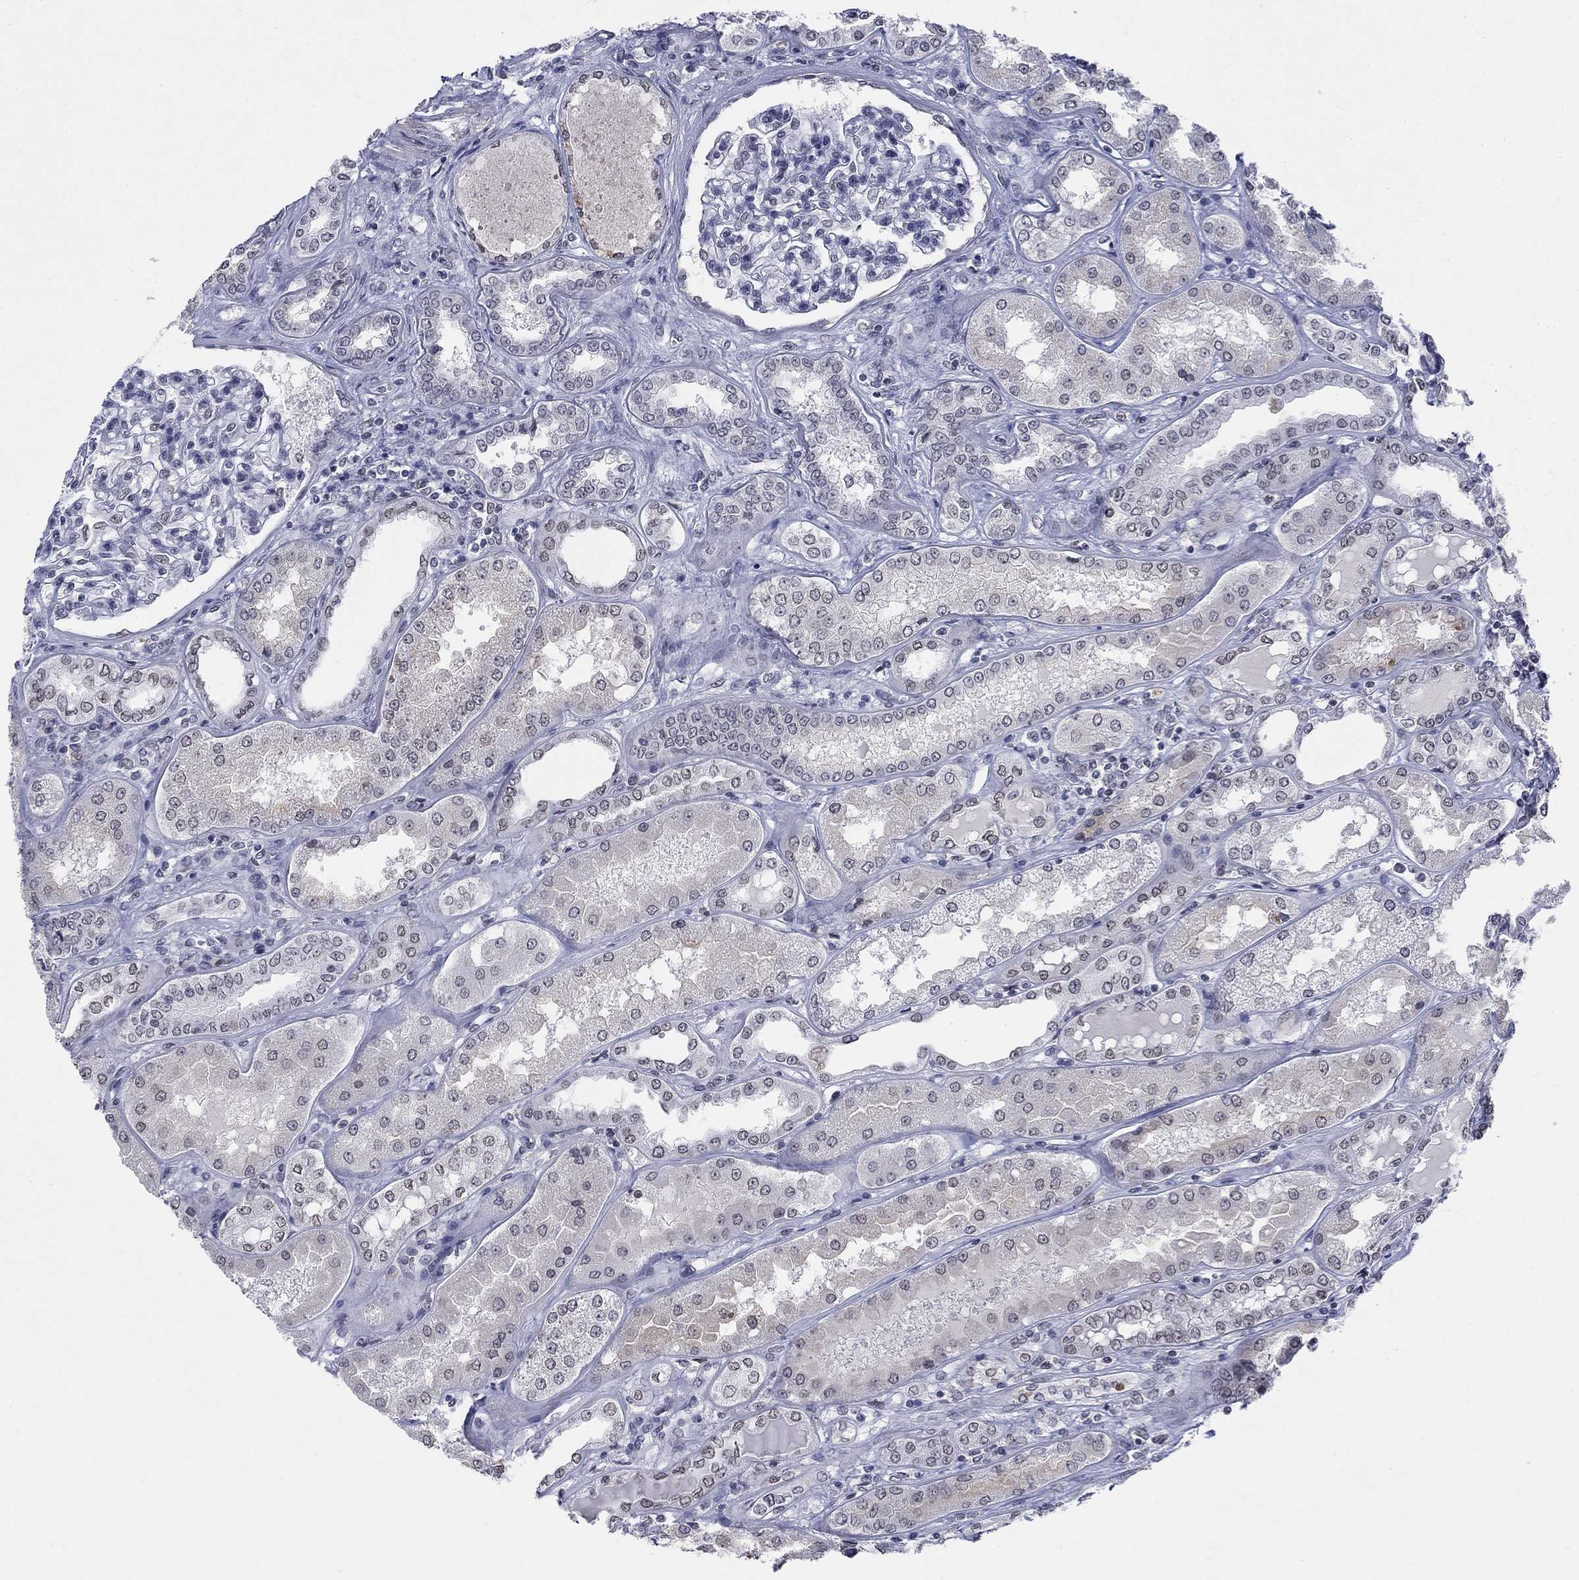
{"staining": {"intensity": "weak", "quantity": "<25%", "location": "nuclear"}, "tissue": "kidney", "cell_type": "Cells in glomeruli", "image_type": "normal", "snomed": [{"axis": "morphology", "description": "Normal tissue, NOS"}, {"axis": "topography", "description": "Kidney"}], "caption": "Immunohistochemistry (IHC) of normal human kidney exhibits no positivity in cells in glomeruli.", "gene": "TOR1AIP1", "patient": {"sex": "female", "age": 56}}